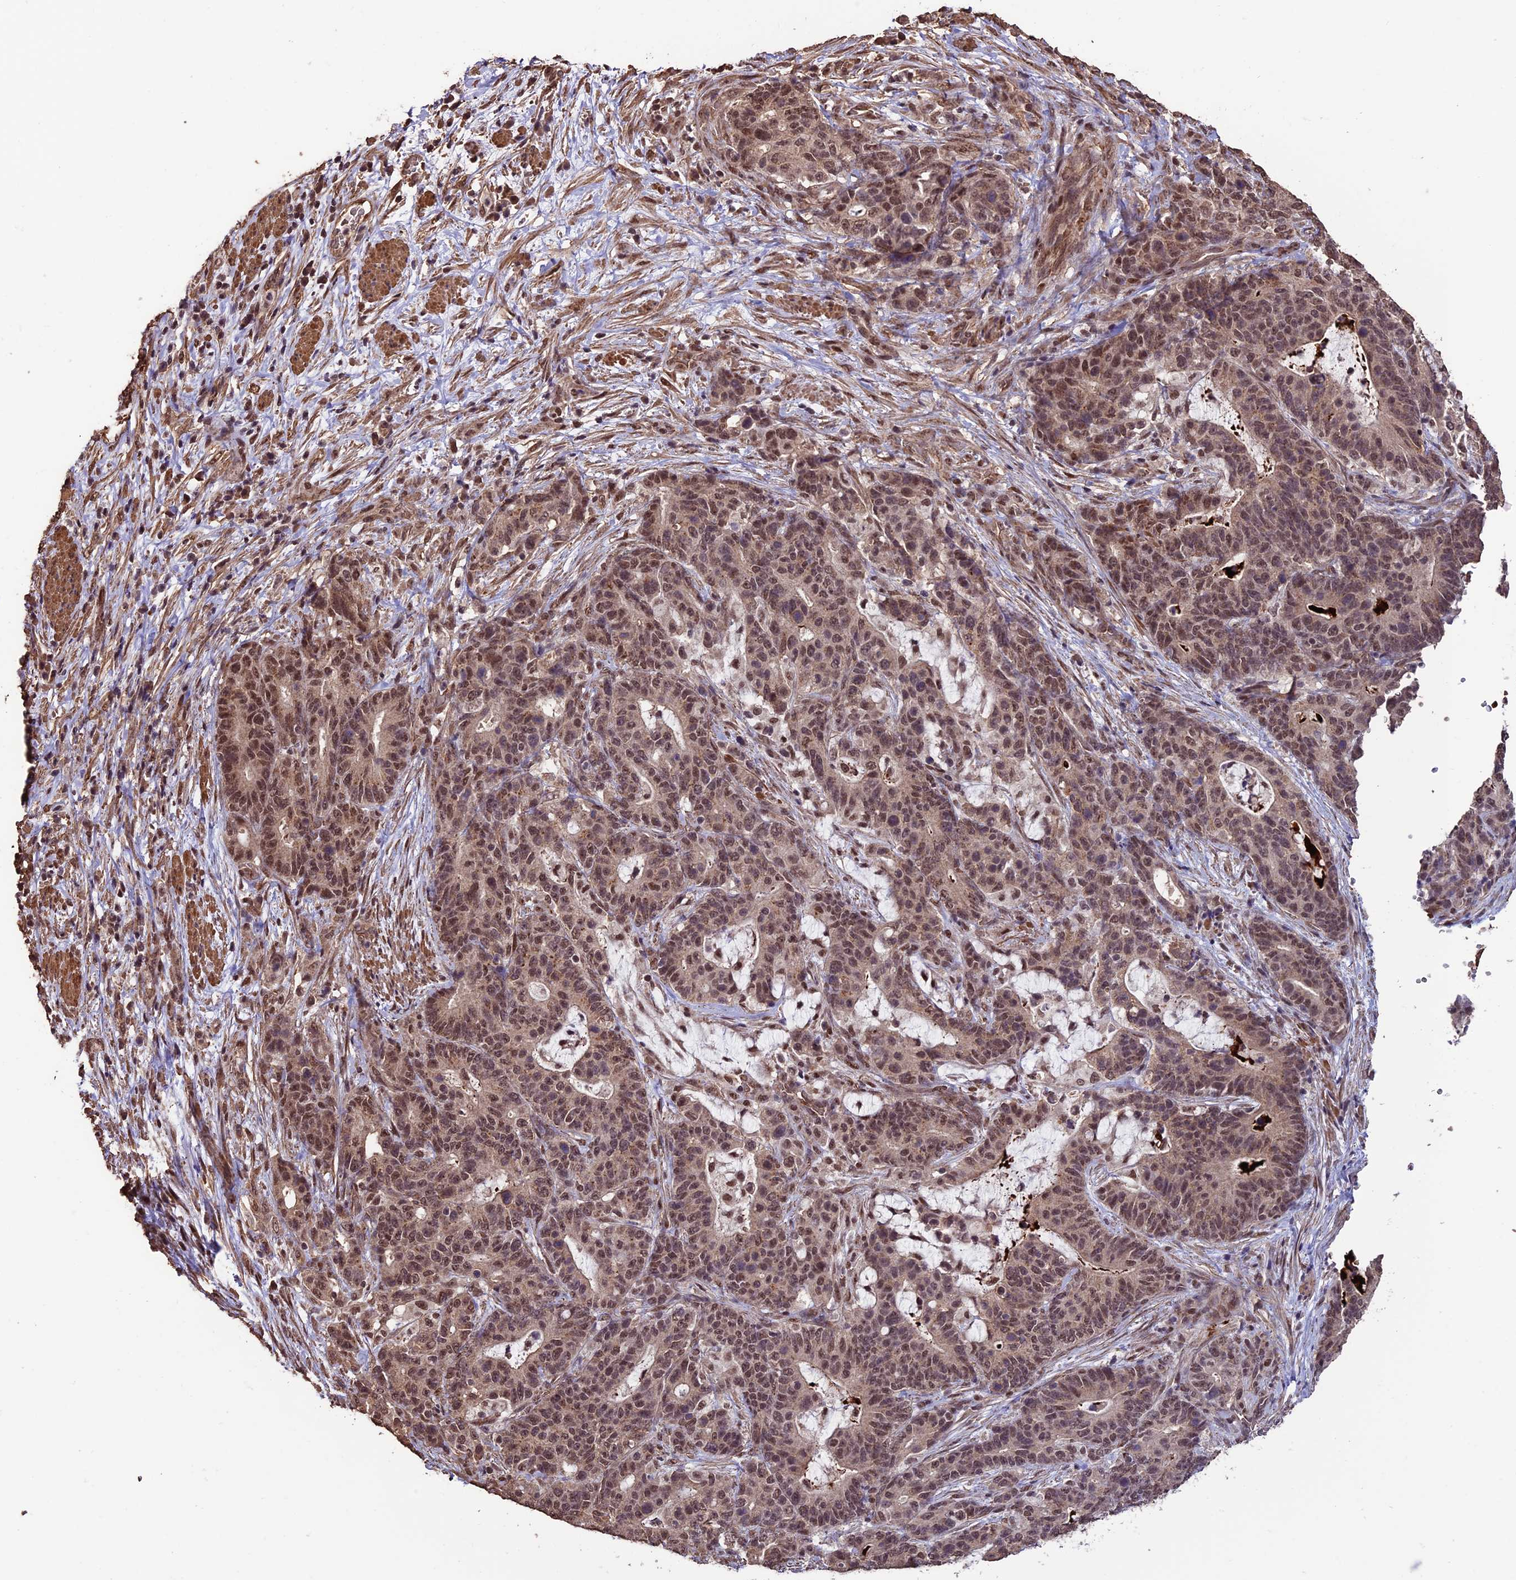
{"staining": {"intensity": "moderate", "quantity": ">75%", "location": "cytoplasmic/membranous,nuclear"}, "tissue": "stomach cancer", "cell_type": "Tumor cells", "image_type": "cancer", "snomed": [{"axis": "morphology", "description": "Normal tissue, NOS"}, {"axis": "morphology", "description": "Adenocarcinoma, NOS"}, {"axis": "topography", "description": "Stomach"}], "caption": "A brown stain labels moderate cytoplasmic/membranous and nuclear positivity of a protein in stomach cancer tumor cells.", "gene": "CABIN1", "patient": {"sex": "female", "age": 64}}